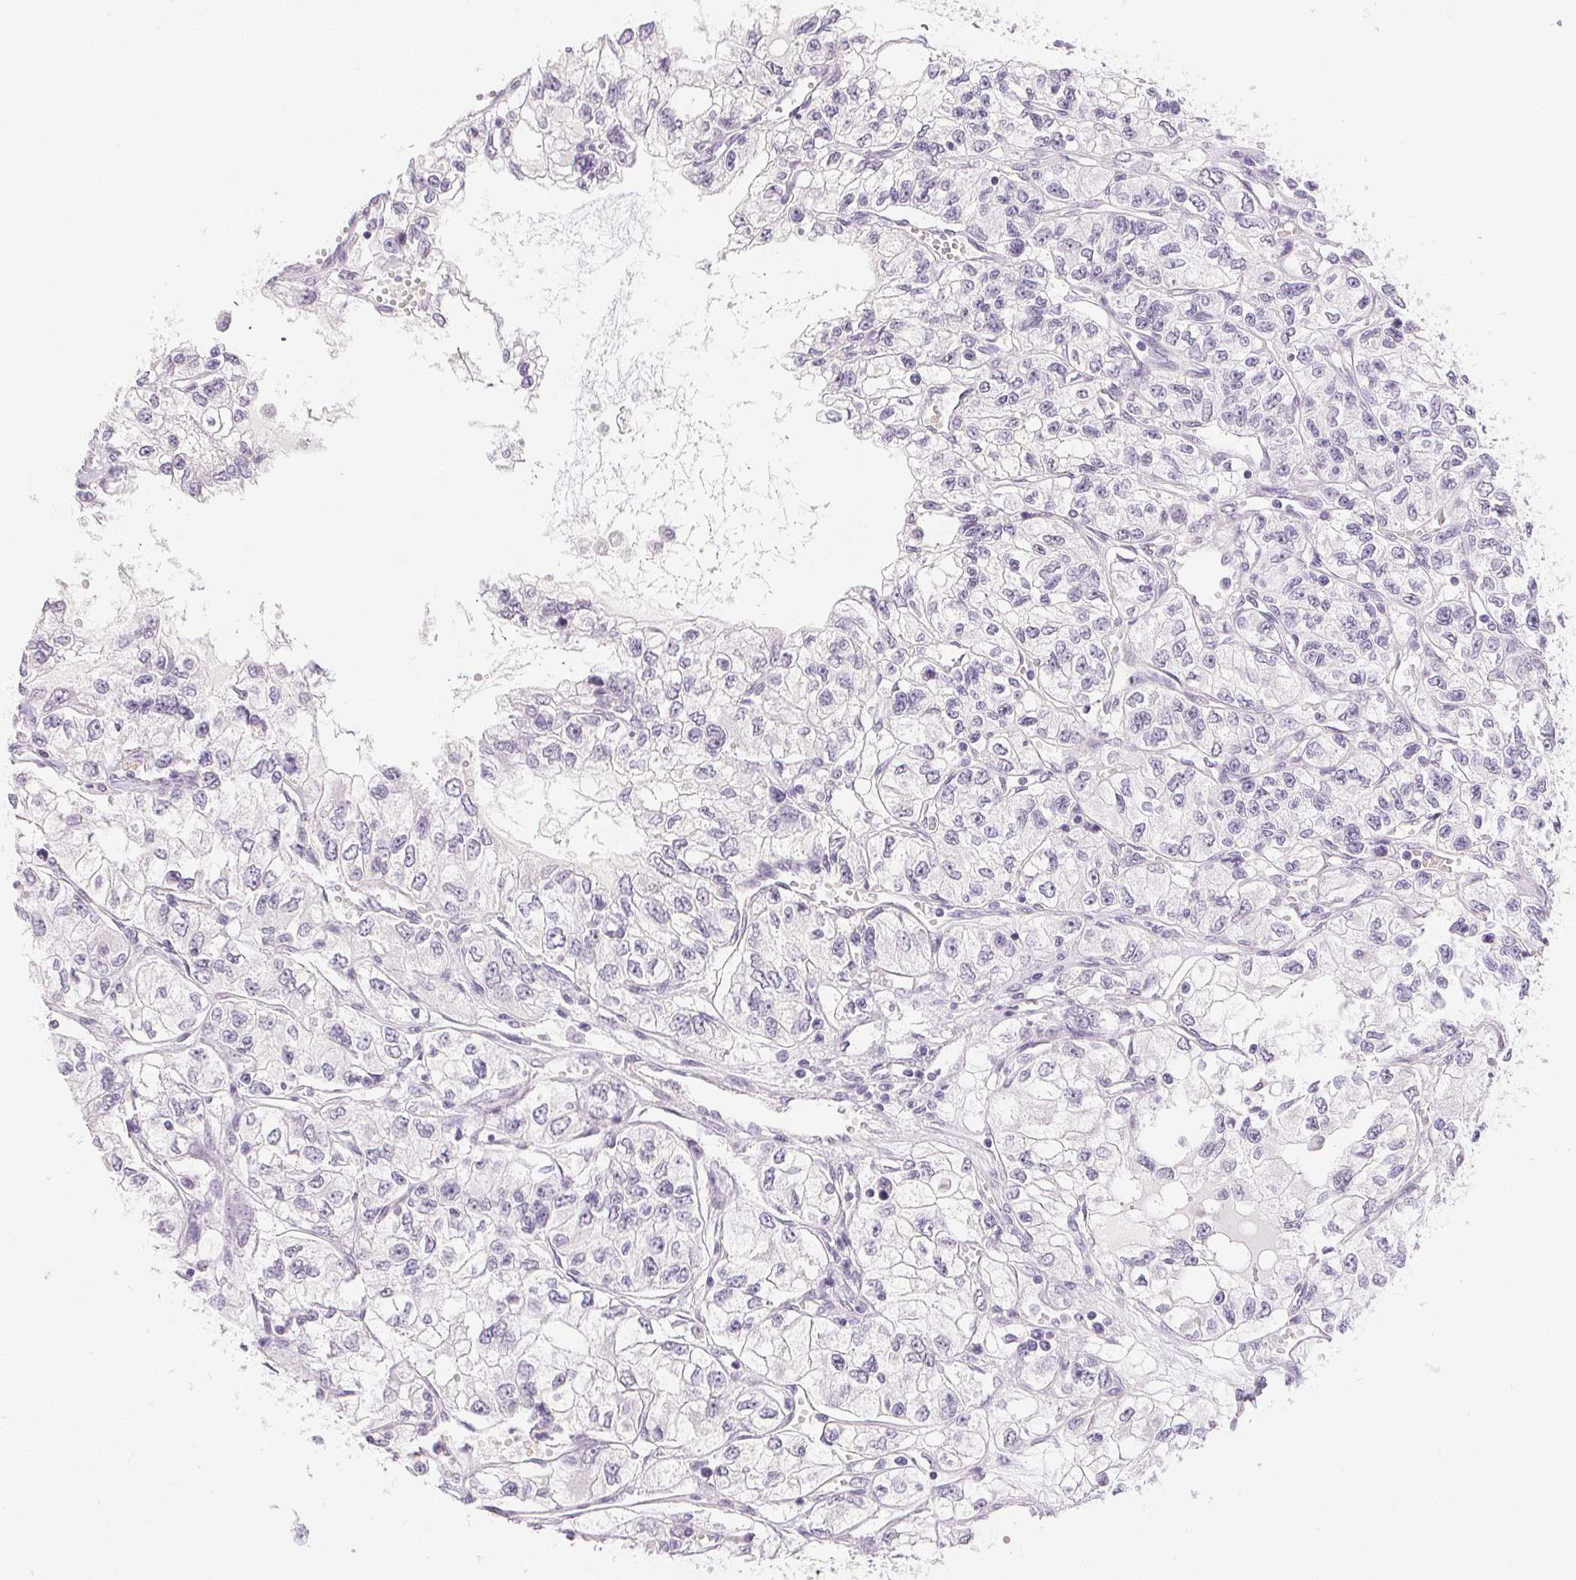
{"staining": {"intensity": "negative", "quantity": "none", "location": "none"}, "tissue": "renal cancer", "cell_type": "Tumor cells", "image_type": "cancer", "snomed": [{"axis": "morphology", "description": "Adenocarcinoma, NOS"}, {"axis": "topography", "description": "Kidney"}], "caption": "Tumor cells are negative for brown protein staining in renal cancer (adenocarcinoma).", "gene": "PPY", "patient": {"sex": "female", "age": 59}}